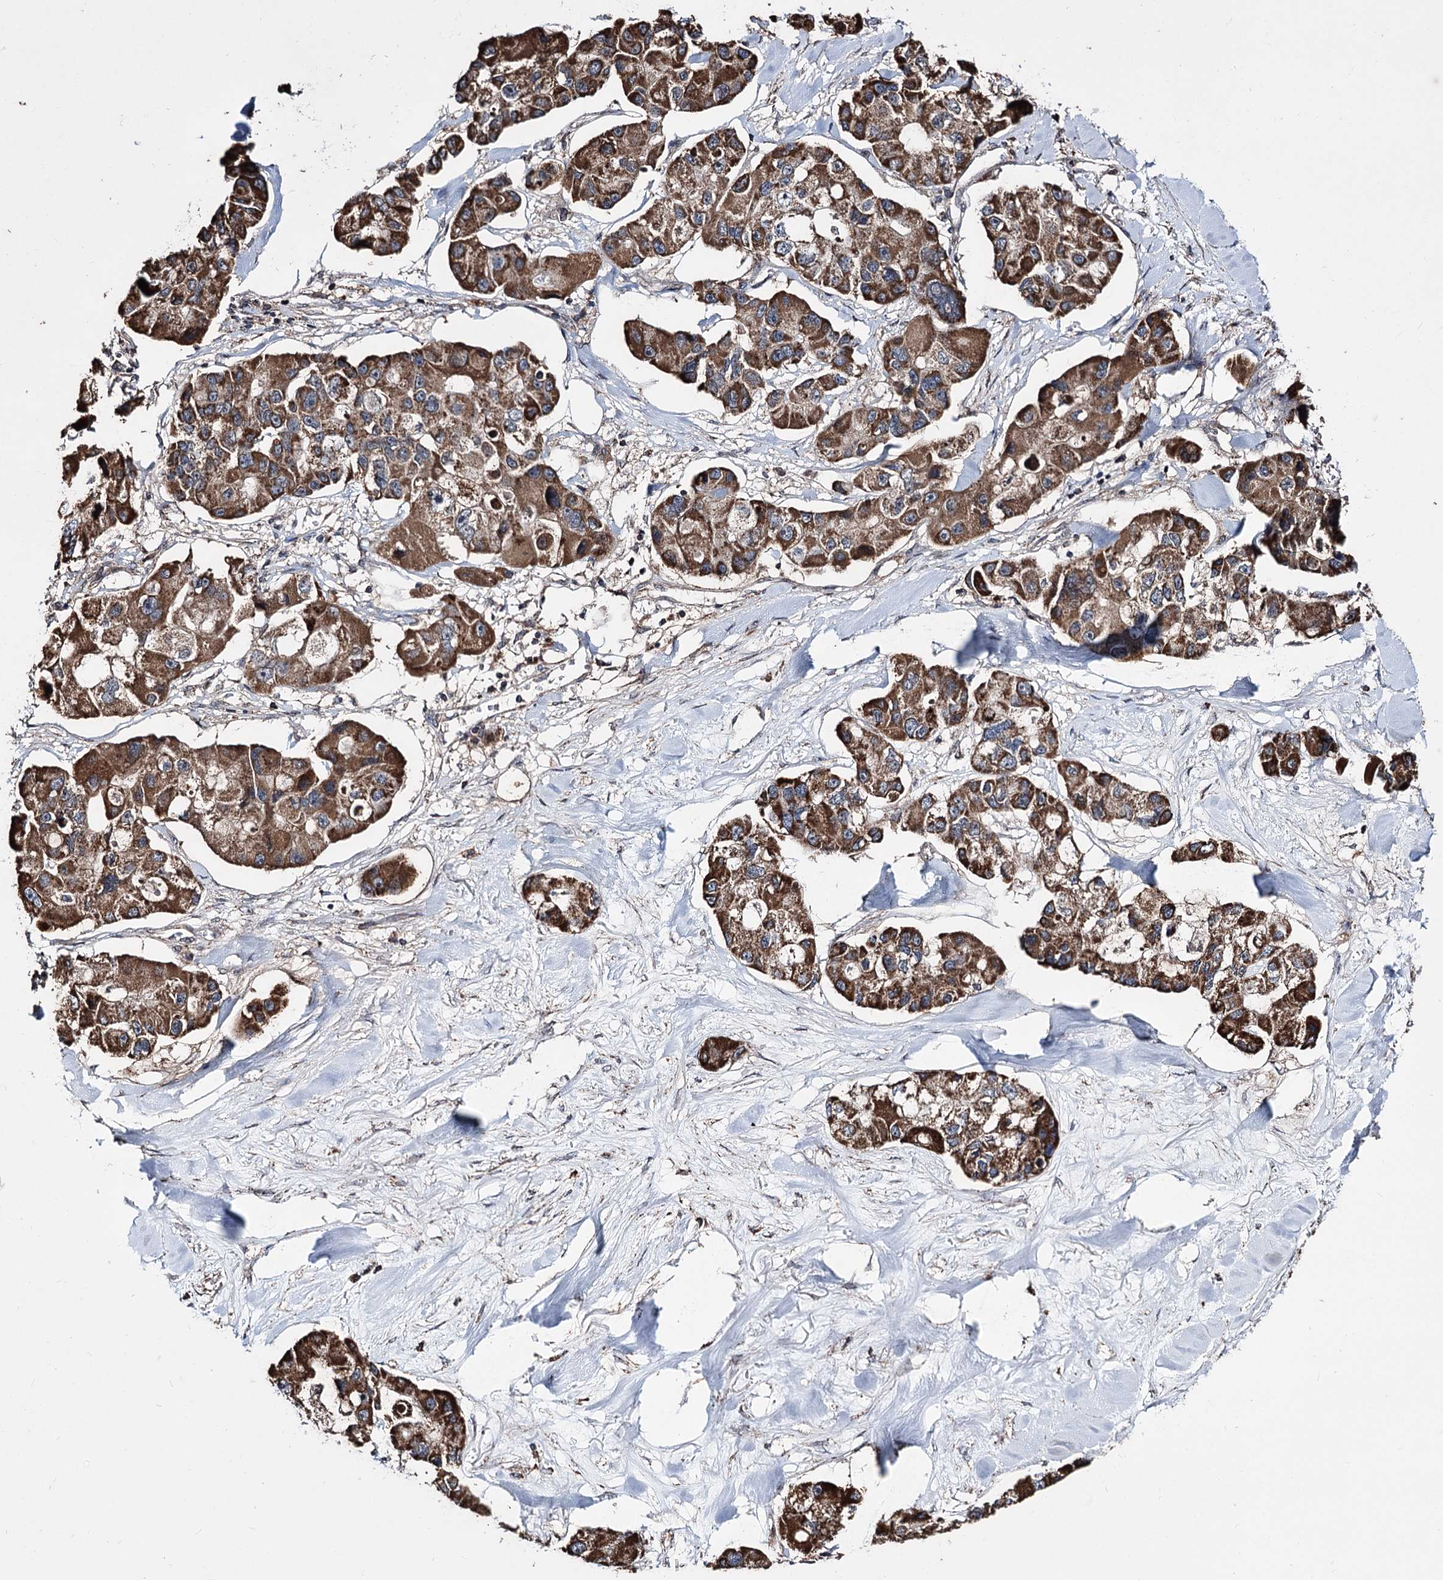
{"staining": {"intensity": "strong", "quantity": ">75%", "location": "cytoplasmic/membranous"}, "tissue": "lung cancer", "cell_type": "Tumor cells", "image_type": "cancer", "snomed": [{"axis": "morphology", "description": "Adenocarcinoma, NOS"}, {"axis": "topography", "description": "Lung"}], "caption": "This photomicrograph demonstrates adenocarcinoma (lung) stained with immunohistochemistry to label a protein in brown. The cytoplasmic/membranous of tumor cells show strong positivity for the protein. Nuclei are counter-stained blue.", "gene": "CREB3L4", "patient": {"sex": "female", "age": 54}}